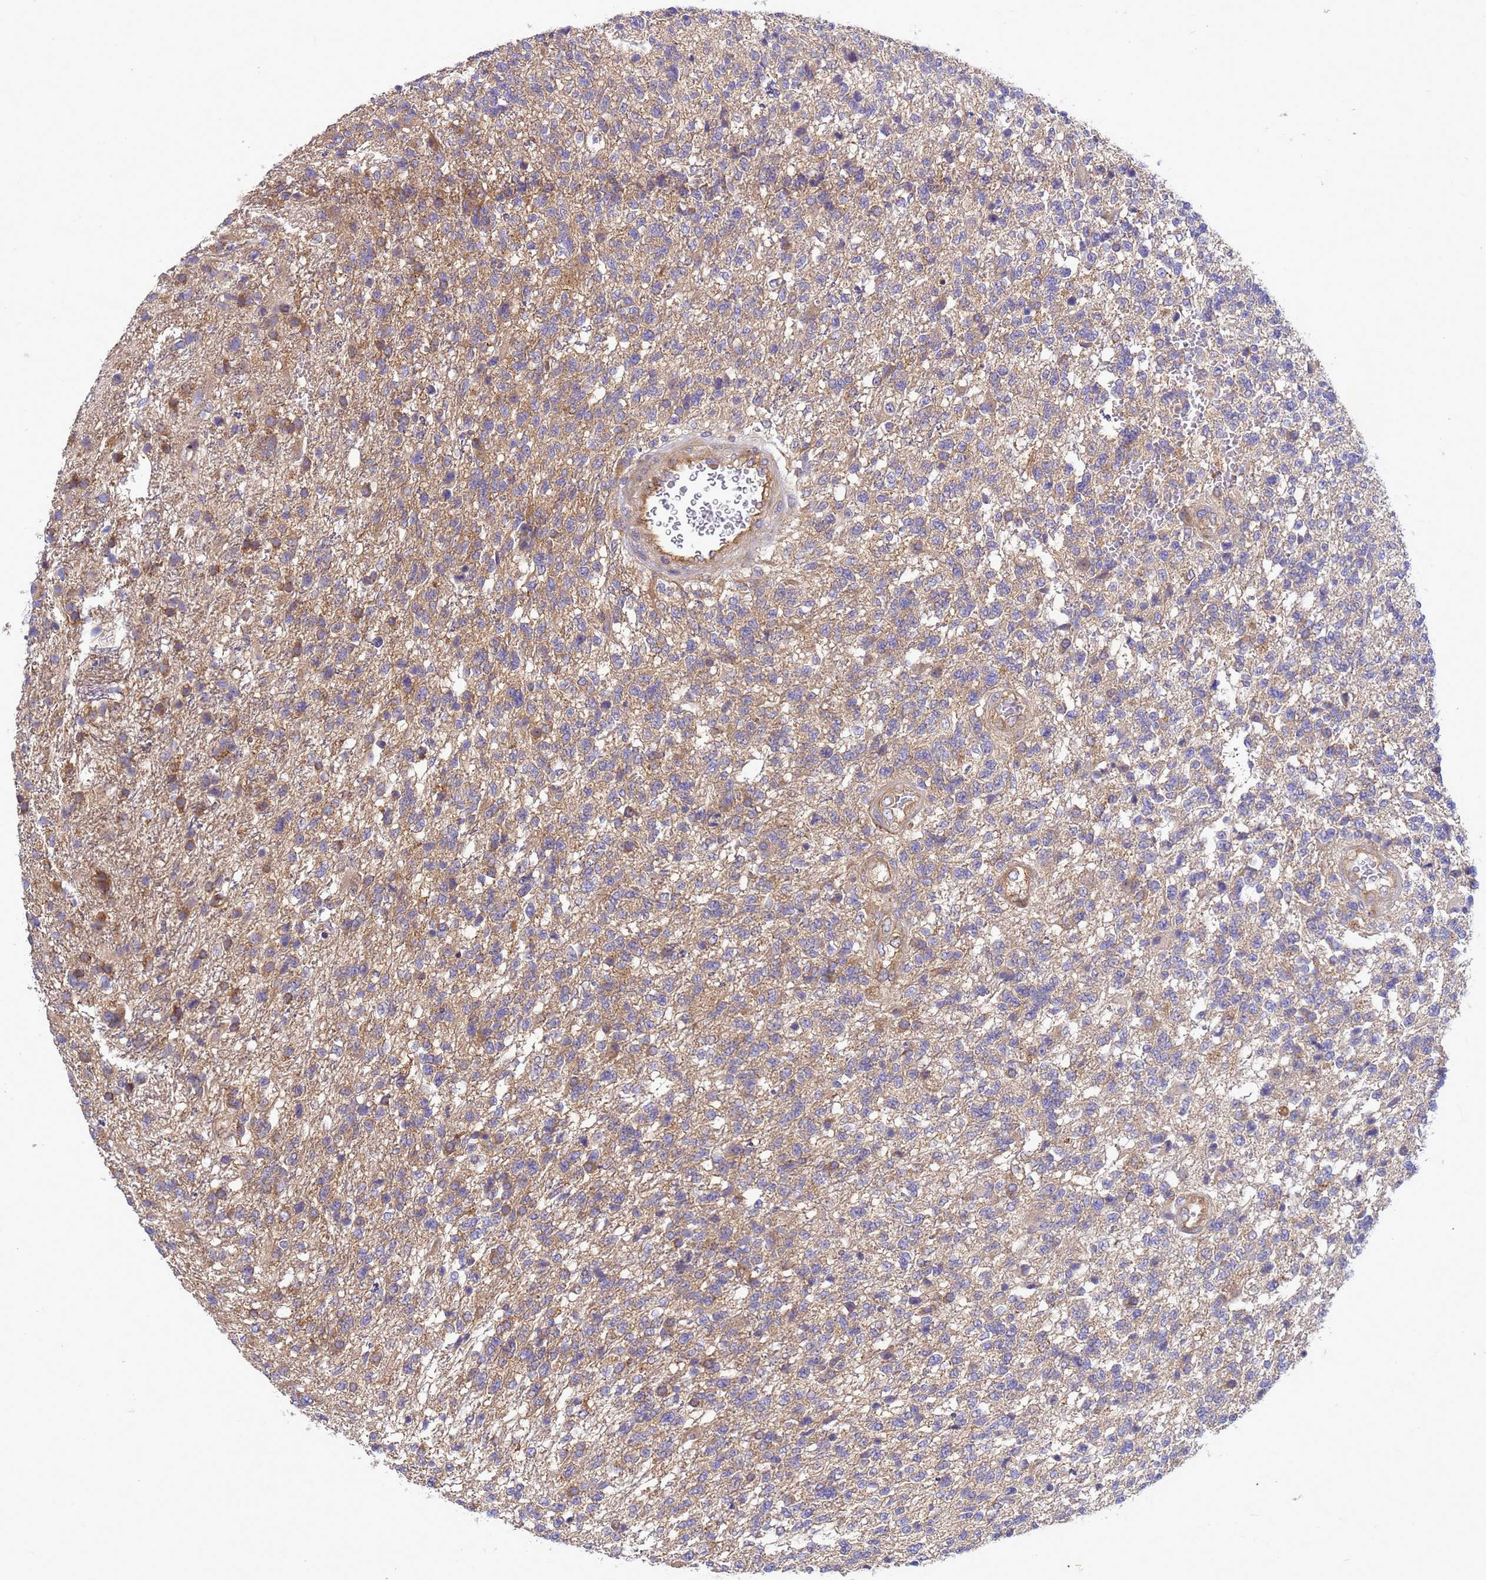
{"staining": {"intensity": "weak", "quantity": "25%-75%", "location": "cytoplasmic/membranous"}, "tissue": "glioma", "cell_type": "Tumor cells", "image_type": "cancer", "snomed": [{"axis": "morphology", "description": "Glioma, malignant, High grade"}, {"axis": "topography", "description": "Brain"}], "caption": "The immunohistochemical stain labels weak cytoplasmic/membranous positivity in tumor cells of glioma tissue.", "gene": "BECN1", "patient": {"sex": "male", "age": 56}}